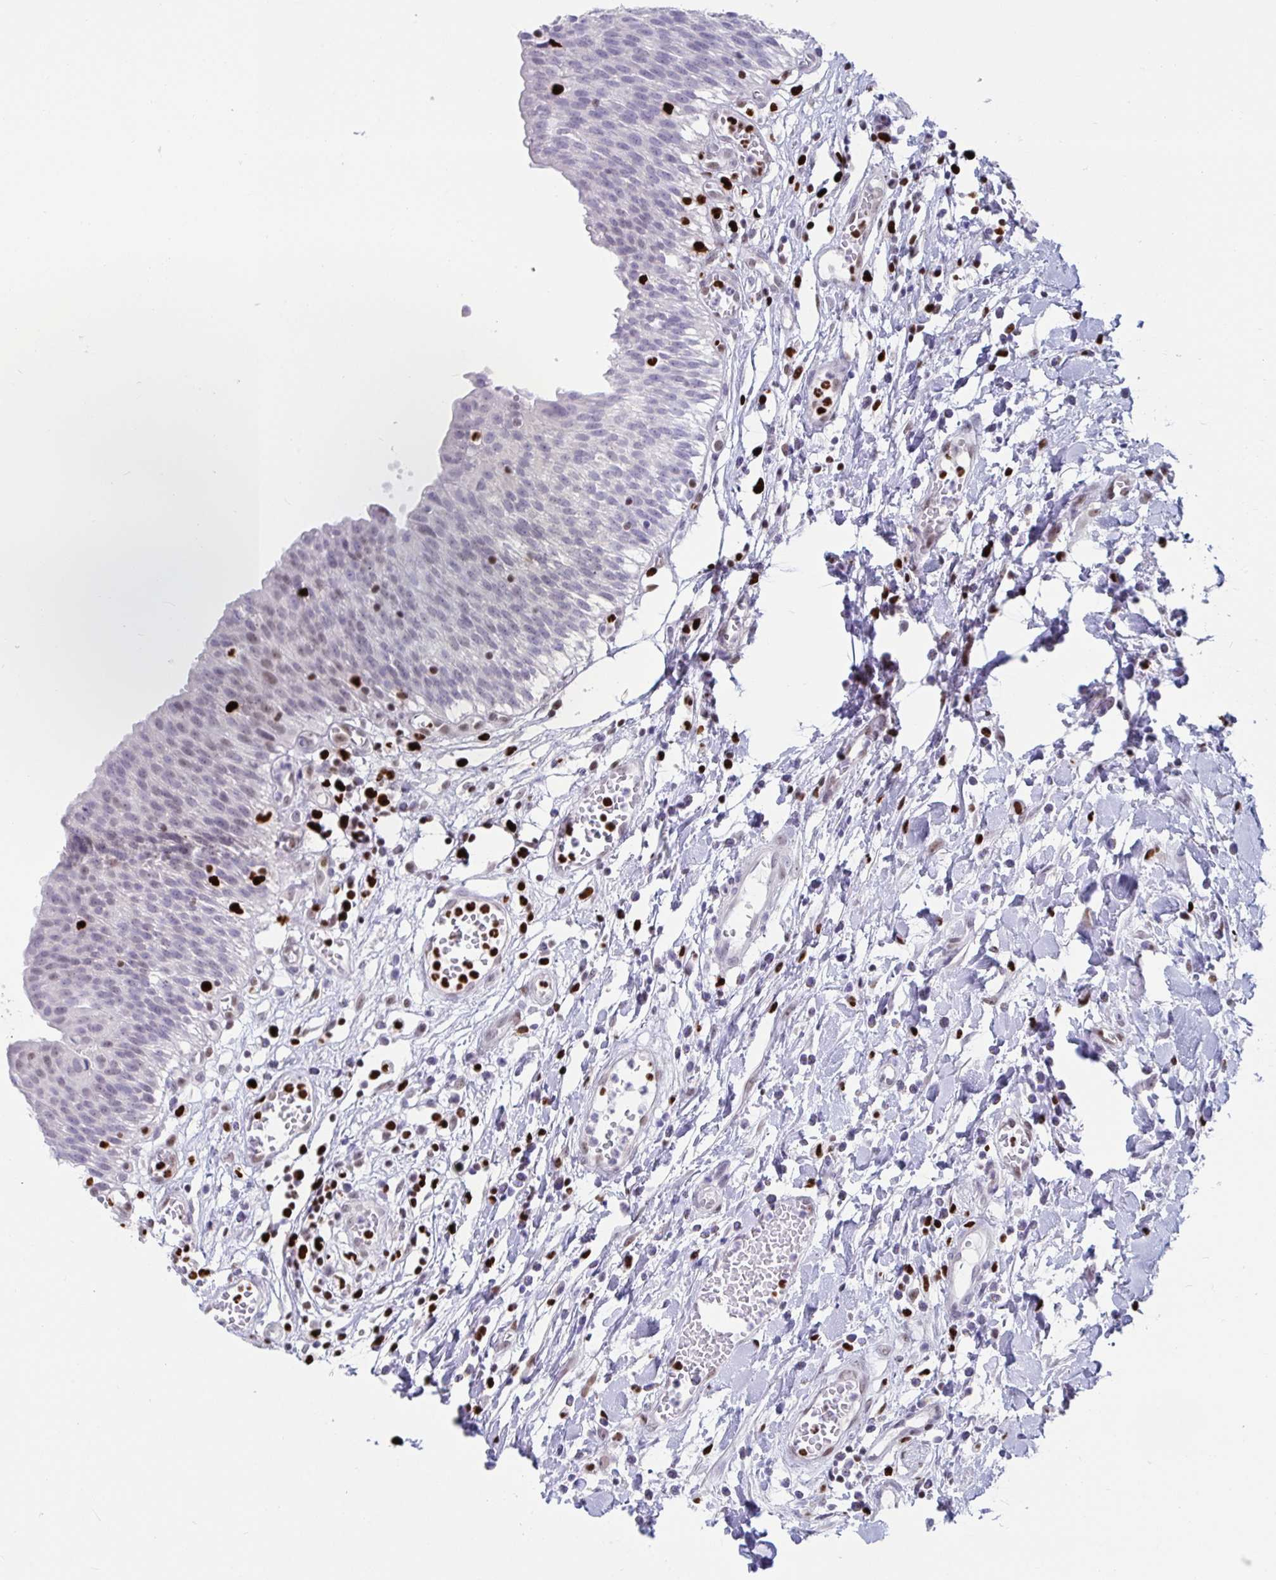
{"staining": {"intensity": "weak", "quantity": "<25%", "location": "nuclear"}, "tissue": "urinary bladder", "cell_type": "Urothelial cells", "image_type": "normal", "snomed": [{"axis": "morphology", "description": "Normal tissue, NOS"}, {"axis": "topography", "description": "Urinary bladder"}], "caption": "High magnification brightfield microscopy of benign urinary bladder stained with DAB (brown) and counterstained with hematoxylin (blue): urothelial cells show no significant staining.", "gene": "ZNF586", "patient": {"sex": "male", "age": 64}}